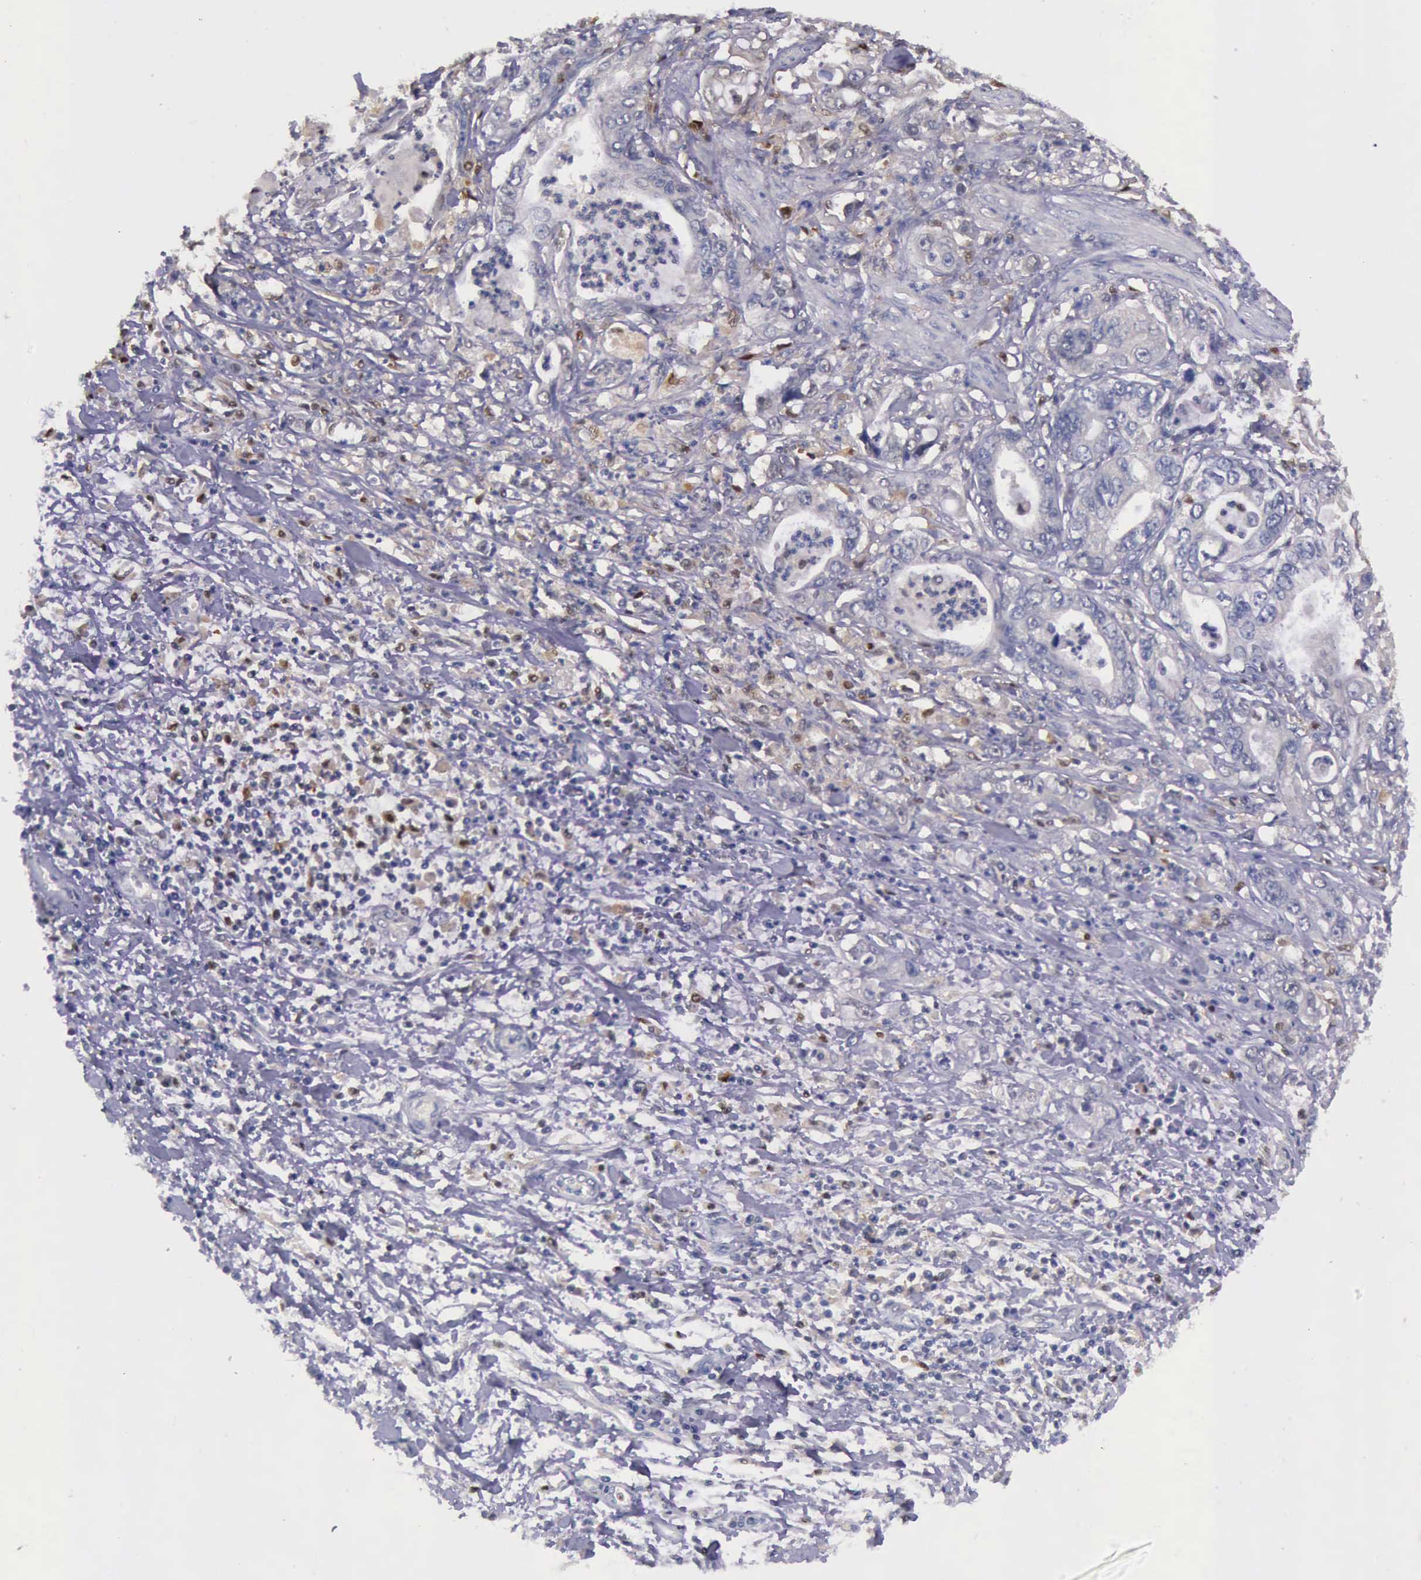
{"staining": {"intensity": "negative", "quantity": "none", "location": "none"}, "tissue": "stomach cancer", "cell_type": "Tumor cells", "image_type": "cancer", "snomed": [{"axis": "morphology", "description": "Adenocarcinoma, NOS"}, {"axis": "topography", "description": "Pancreas"}, {"axis": "topography", "description": "Stomach, upper"}], "caption": "Immunohistochemistry (IHC) of stomach adenocarcinoma demonstrates no positivity in tumor cells. (DAB IHC visualized using brightfield microscopy, high magnification).", "gene": "TYMP", "patient": {"sex": "male", "age": 77}}